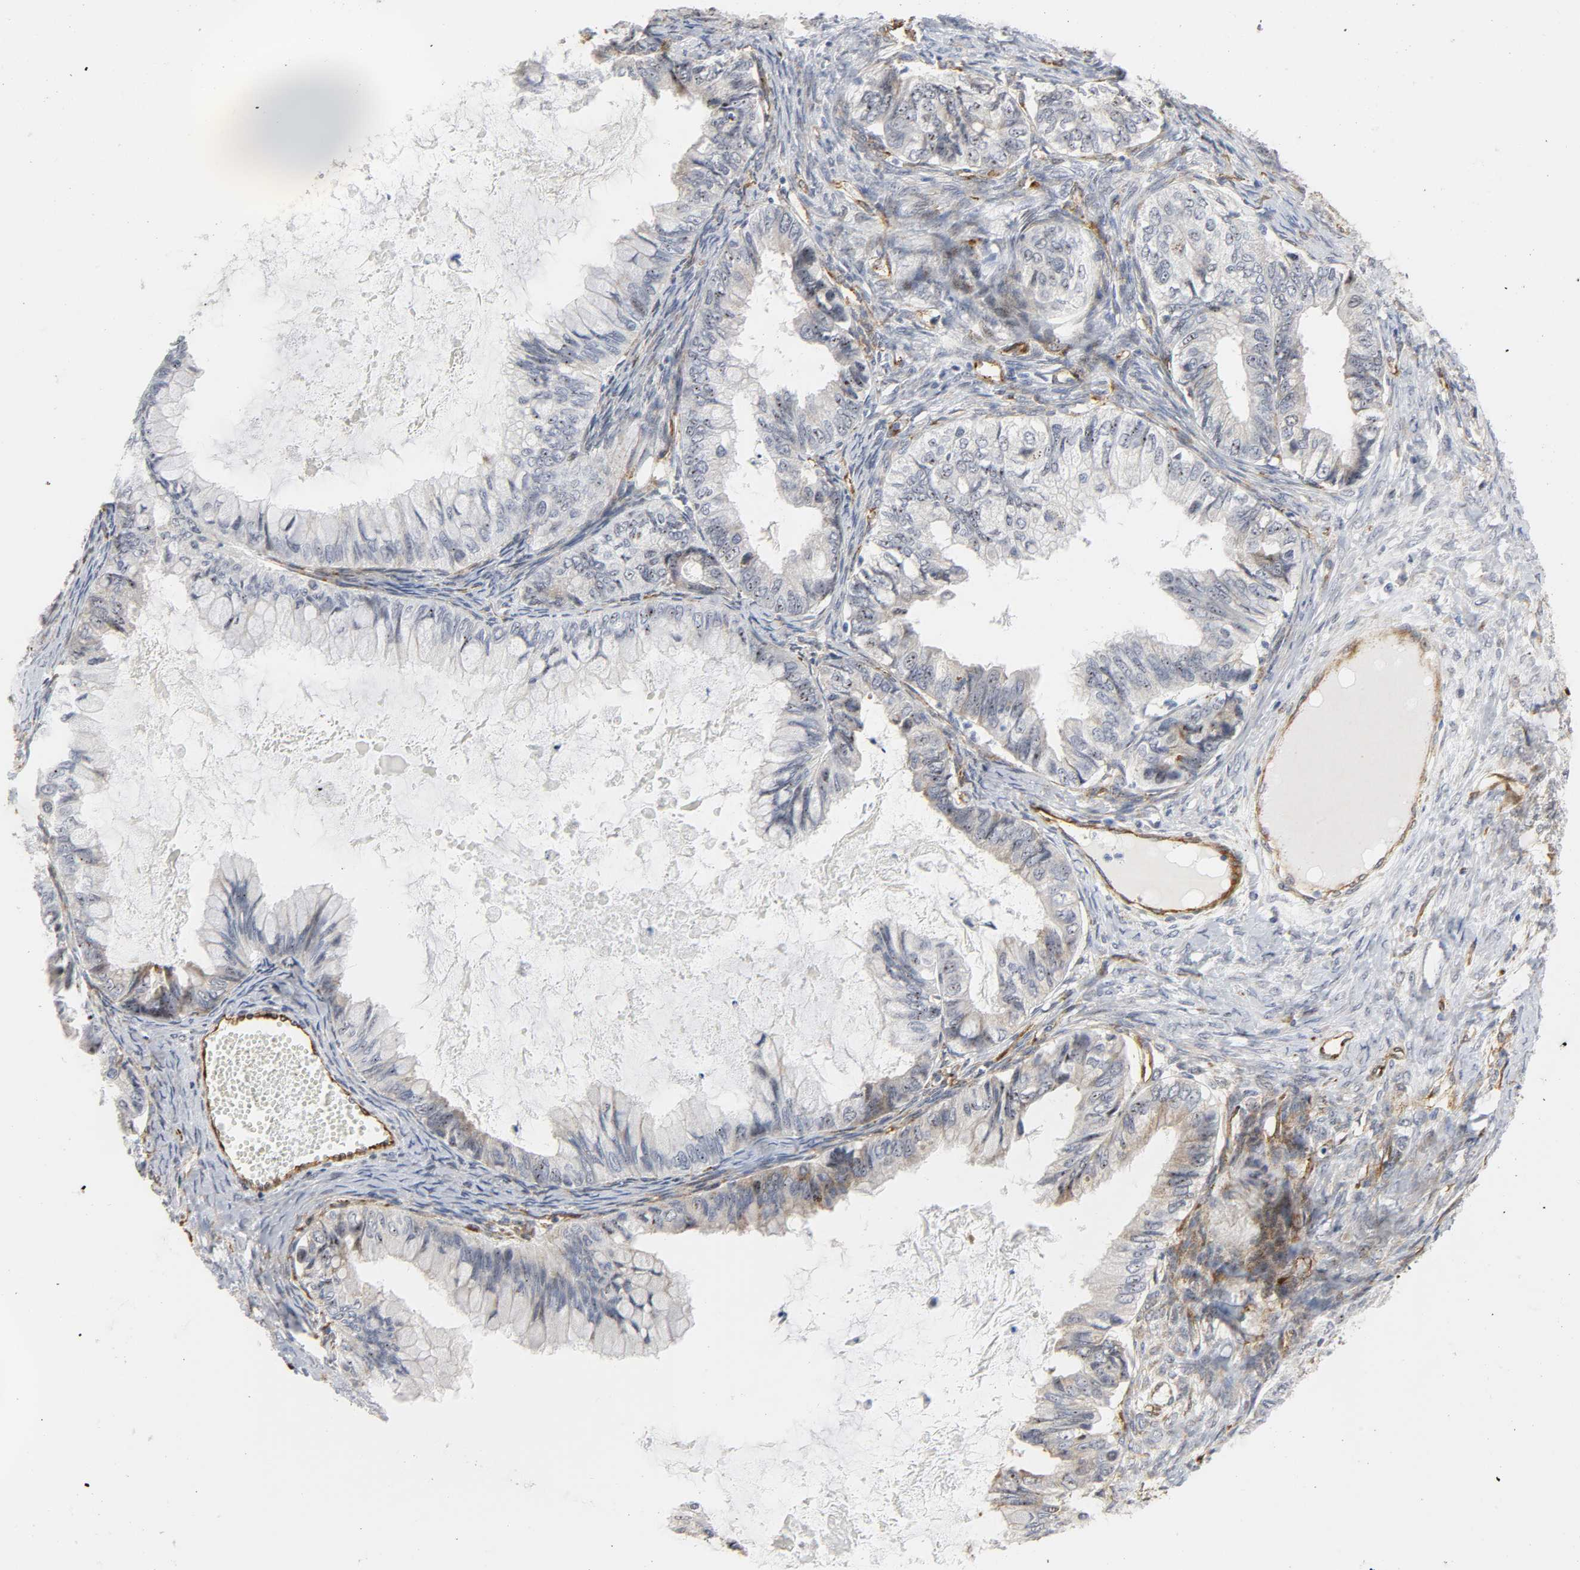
{"staining": {"intensity": "negative", "quantity": "none", "location": "none"}, "tissue": "ovarian cancer", "cell_type": "Tumor cells", "image_type": "cancer", "snomed": [{"axis": "morphology", "description": "Cystadenocarcinoma, mucinous, NOS"}, {"axis": "topography", "description": "Ovary"}], "caption": "Mucinous cystadenocarcinoma (ovarian) was stained to show a protein in brown. There is no significant positivity in tumor cells.", "gene": "DOCK1", "patient": {"sex": "female", "age": 80}}